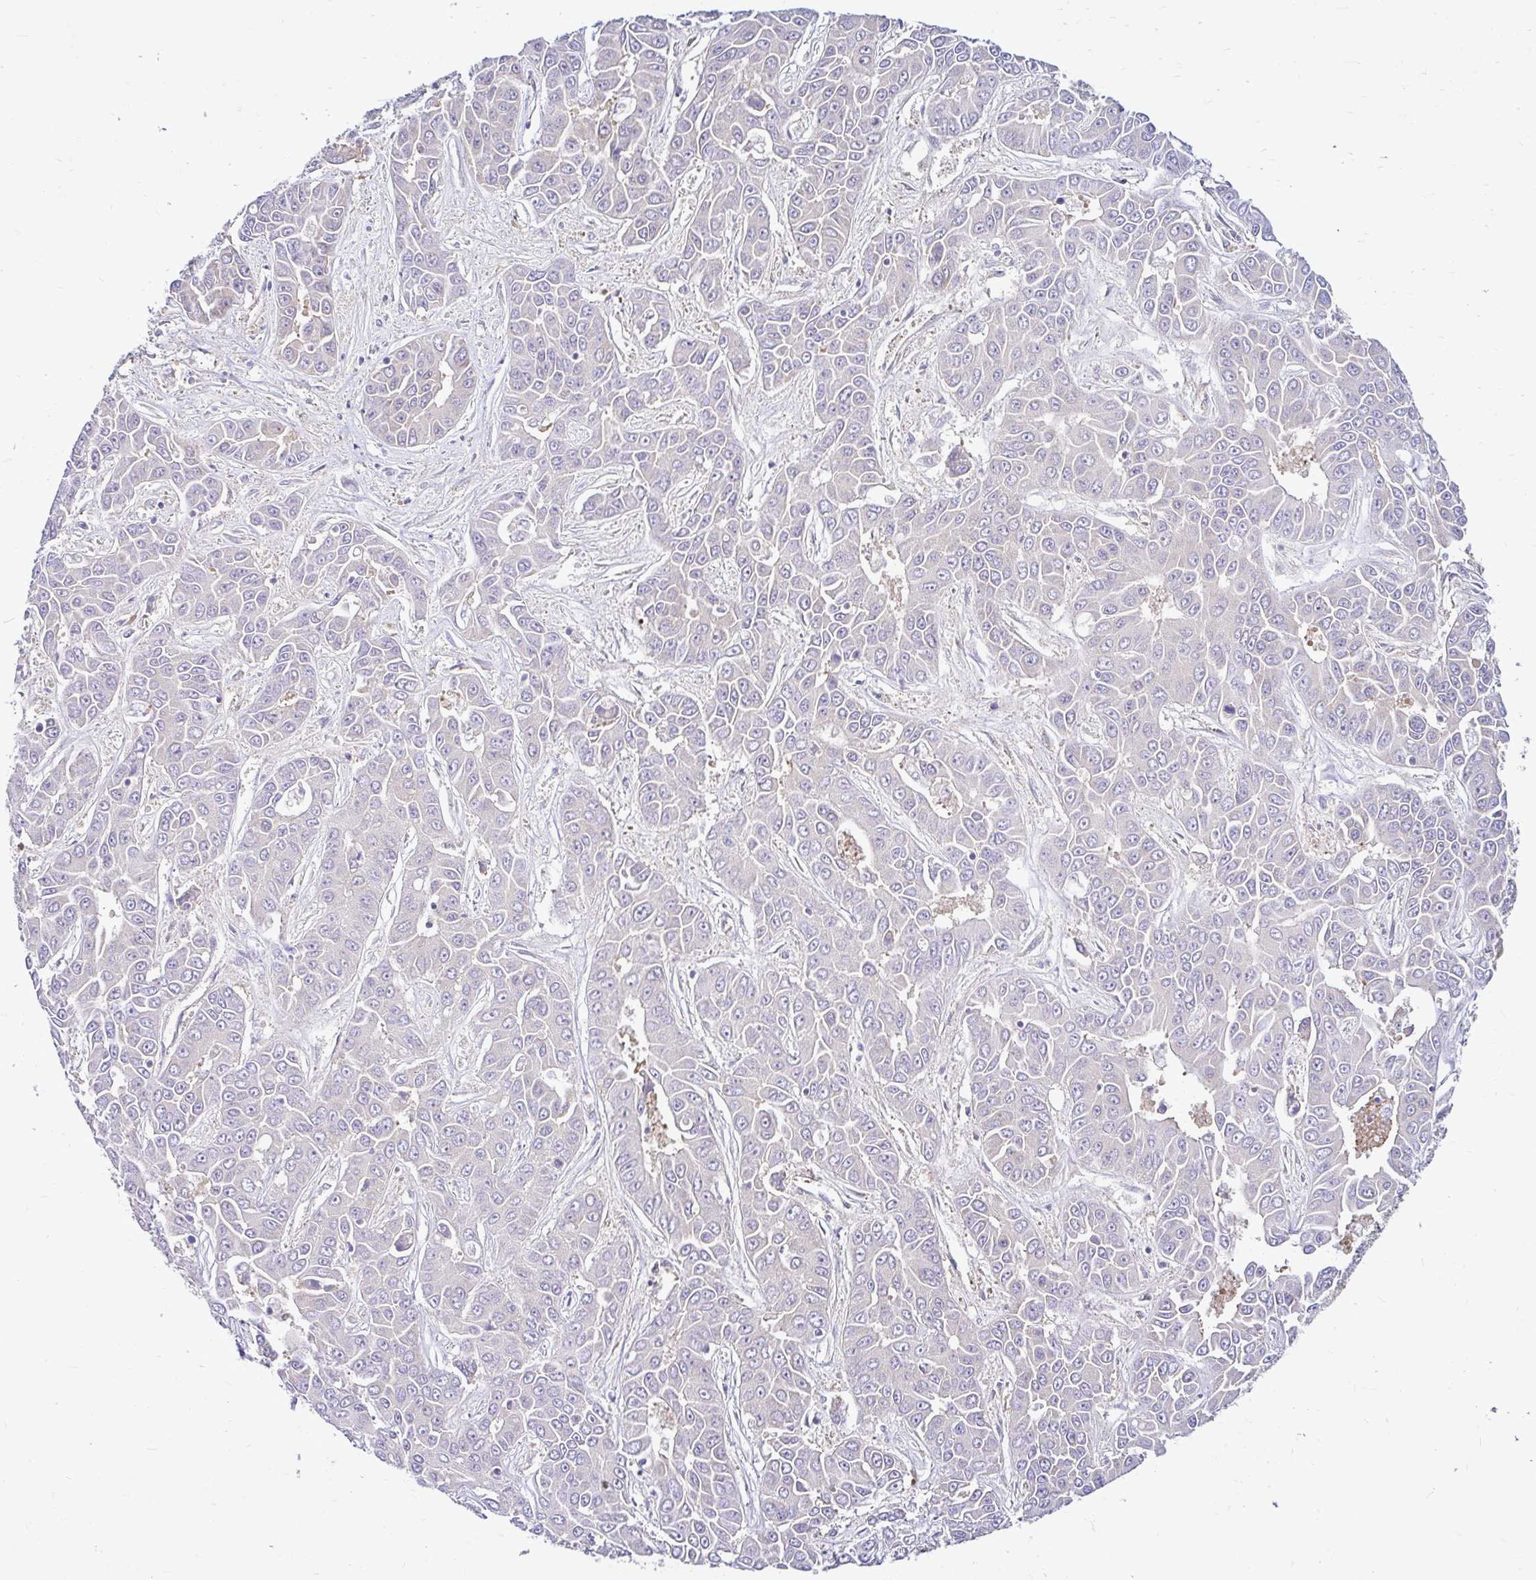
{"staining": {"intensity": "negative", "quantity": "none", "location": "none"}, "tissue": "liver cancer", "cell_type": "Tumor cells", "image_type": "cancer", "snomed": [{"axis": "morphology", "description": "Cholangiocarcinoma"}, {"axis": "topography", "description": "Liver"}], "caption": "Liver cancer (cholangiocarcinoma) was stained to show a protein in brown. There is no significant positivity in tumor cells.", "gene": "LARS1", "patient": {"sex": "female", "age": 52}}